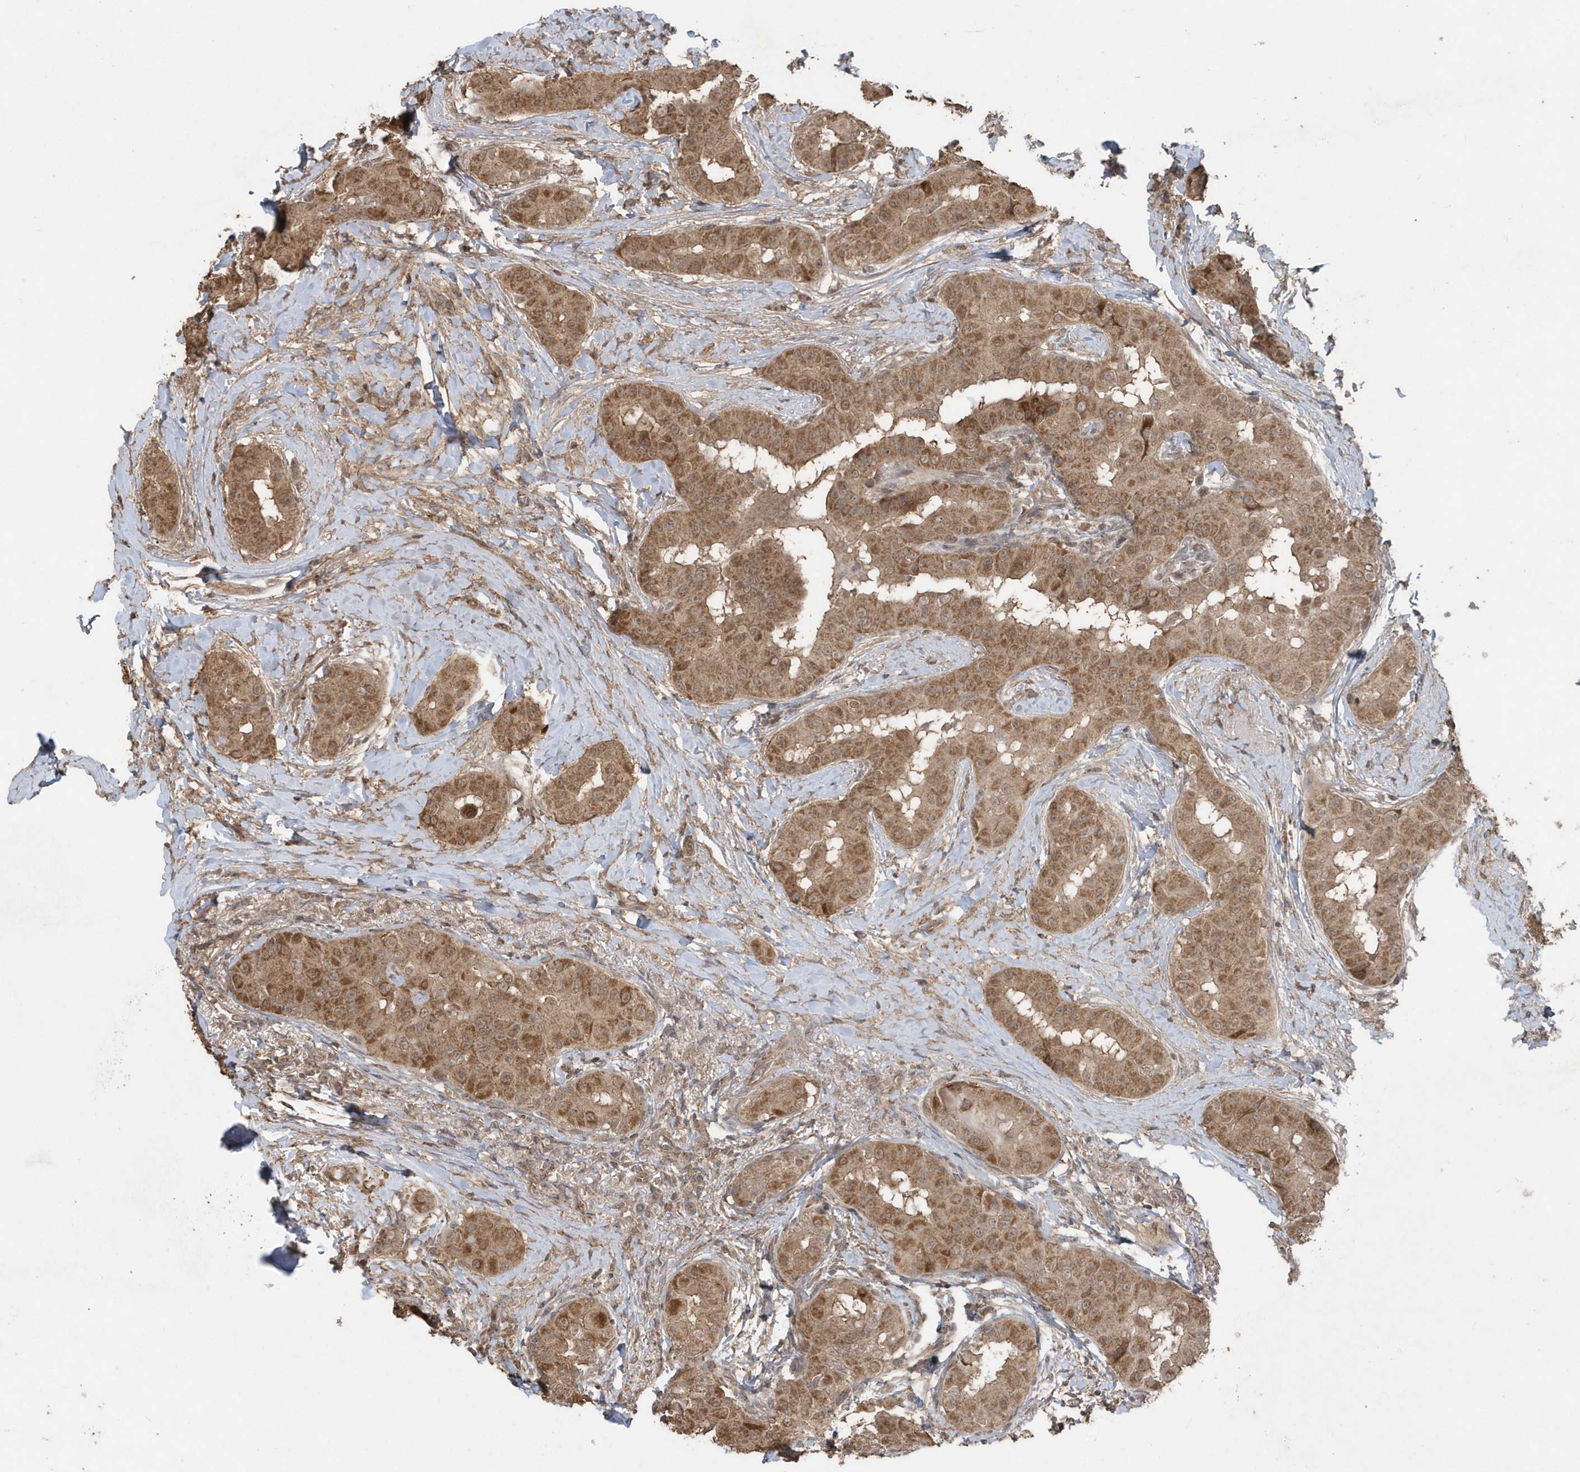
{"staining": {"intensity": "moderate", "quantity": ">75%", "location": "cytoplasmic/membranous"}, "tissue": "thyroid cancer", "cell_type": "Tumor cells", "image_type": "cancer", "snomed": [{"axis": "morphology", "description": "Papillary adenocarcinoma, NOS"}, {"axis": "topography", "description": "Thyroid gland"}], "caption": "An image showing moderate cytoplasmic/membranous staining in about >75% of tumor cells in thyroid cancer, as visualized by brown immunohistochemical staining.", "gene": "PAXBP1", "patient": {"sex": "male", "age": 33}}